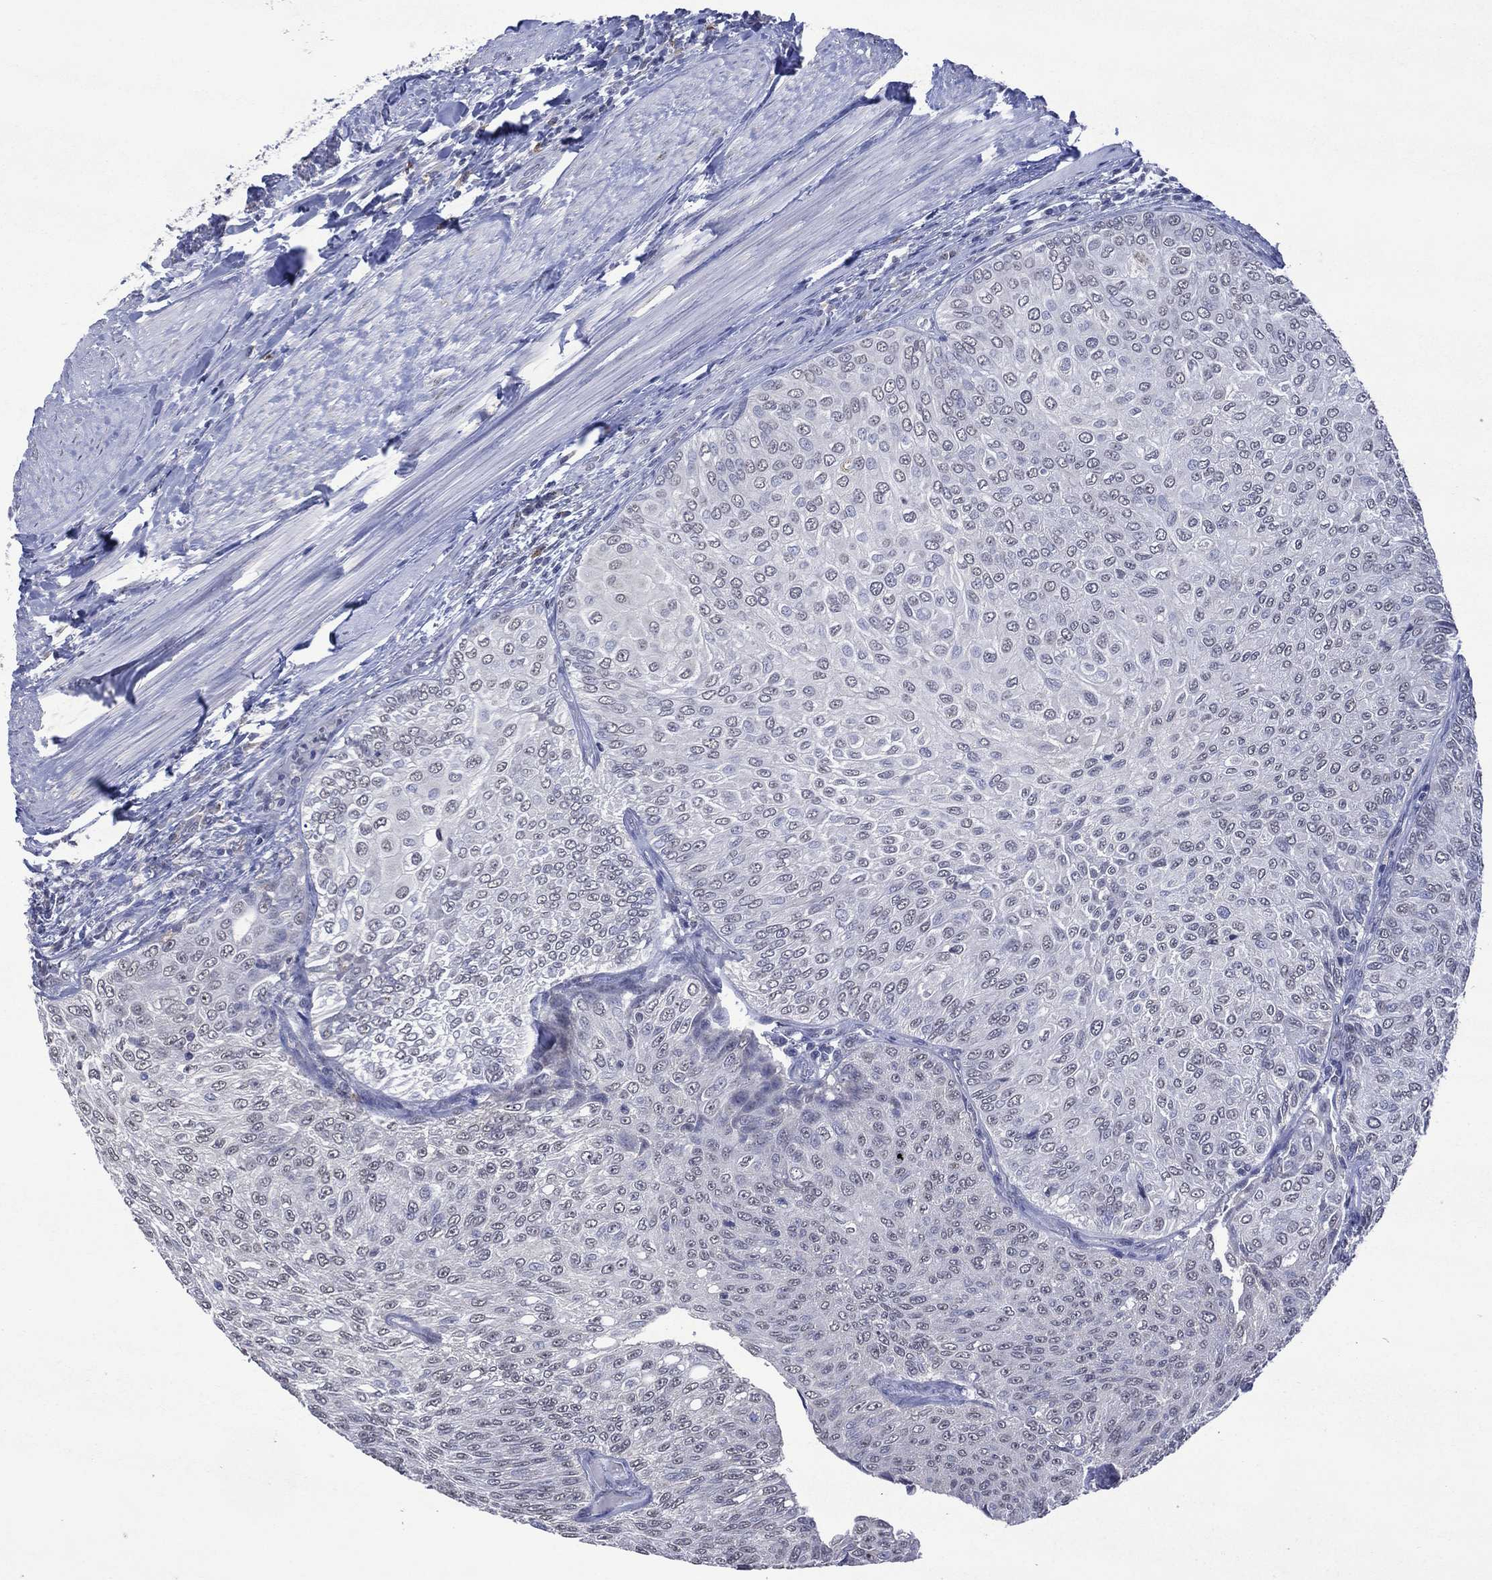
{"staining": {"intensity": "negative", "quantity": "none", "location": "none"}, "tissue": "urothelial cancer", "cell_type": "Tumor cells", "image_type": "cancer", "snomed": [{"axis": "morphology", "description": "Urothelial carcinoma, Low grade"}, {"axis": "topography", "description": "Ureter, NOS"}, {"axis": "topography", "description": "Urinary bladder"}], "caption": "Image shows no significant protein staining in tumor cells of low-grade urothelial carcinoma.", "gene": "ASB10", "patient": {"sex": "male", "age": 78}}